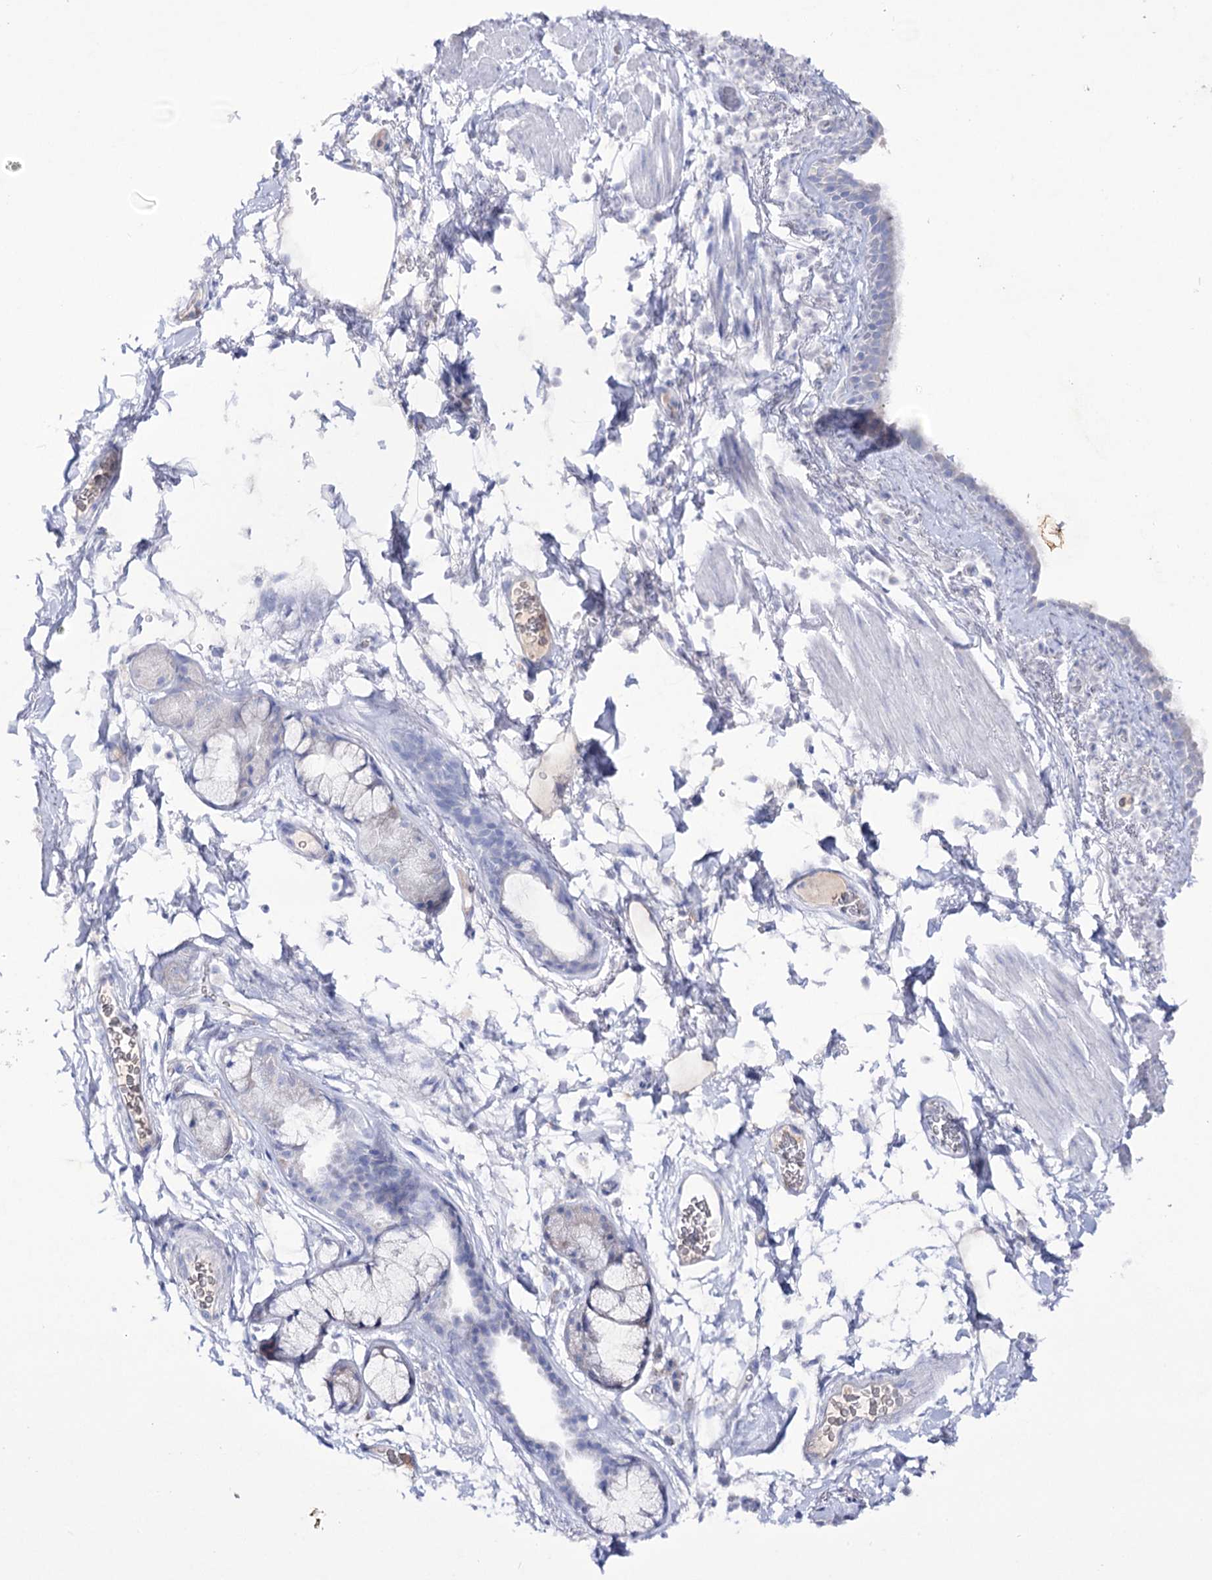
{"staining": {"intensity": "negative", "quantity": "none", "location": "none"}, "tissue": "bronchus", "cell_type": "Respiratory epithelial cells", "image_type": "normal", "snomed": [{"axis": "morphology", "description": "Normal tissue, NOS"}, {"axis": "topography", "description": "Cartilage tissue"}], "caption": "Immunohistochemistry image of normal human bronchus stained for a protein (brown), which demonstrates no positivity in respiratory epithelial cells. (DAB immunohistochemistry with hematoxylin counter stain).", "gene": "NAGLU", "patient": {"sex": "male", "age": 63}}